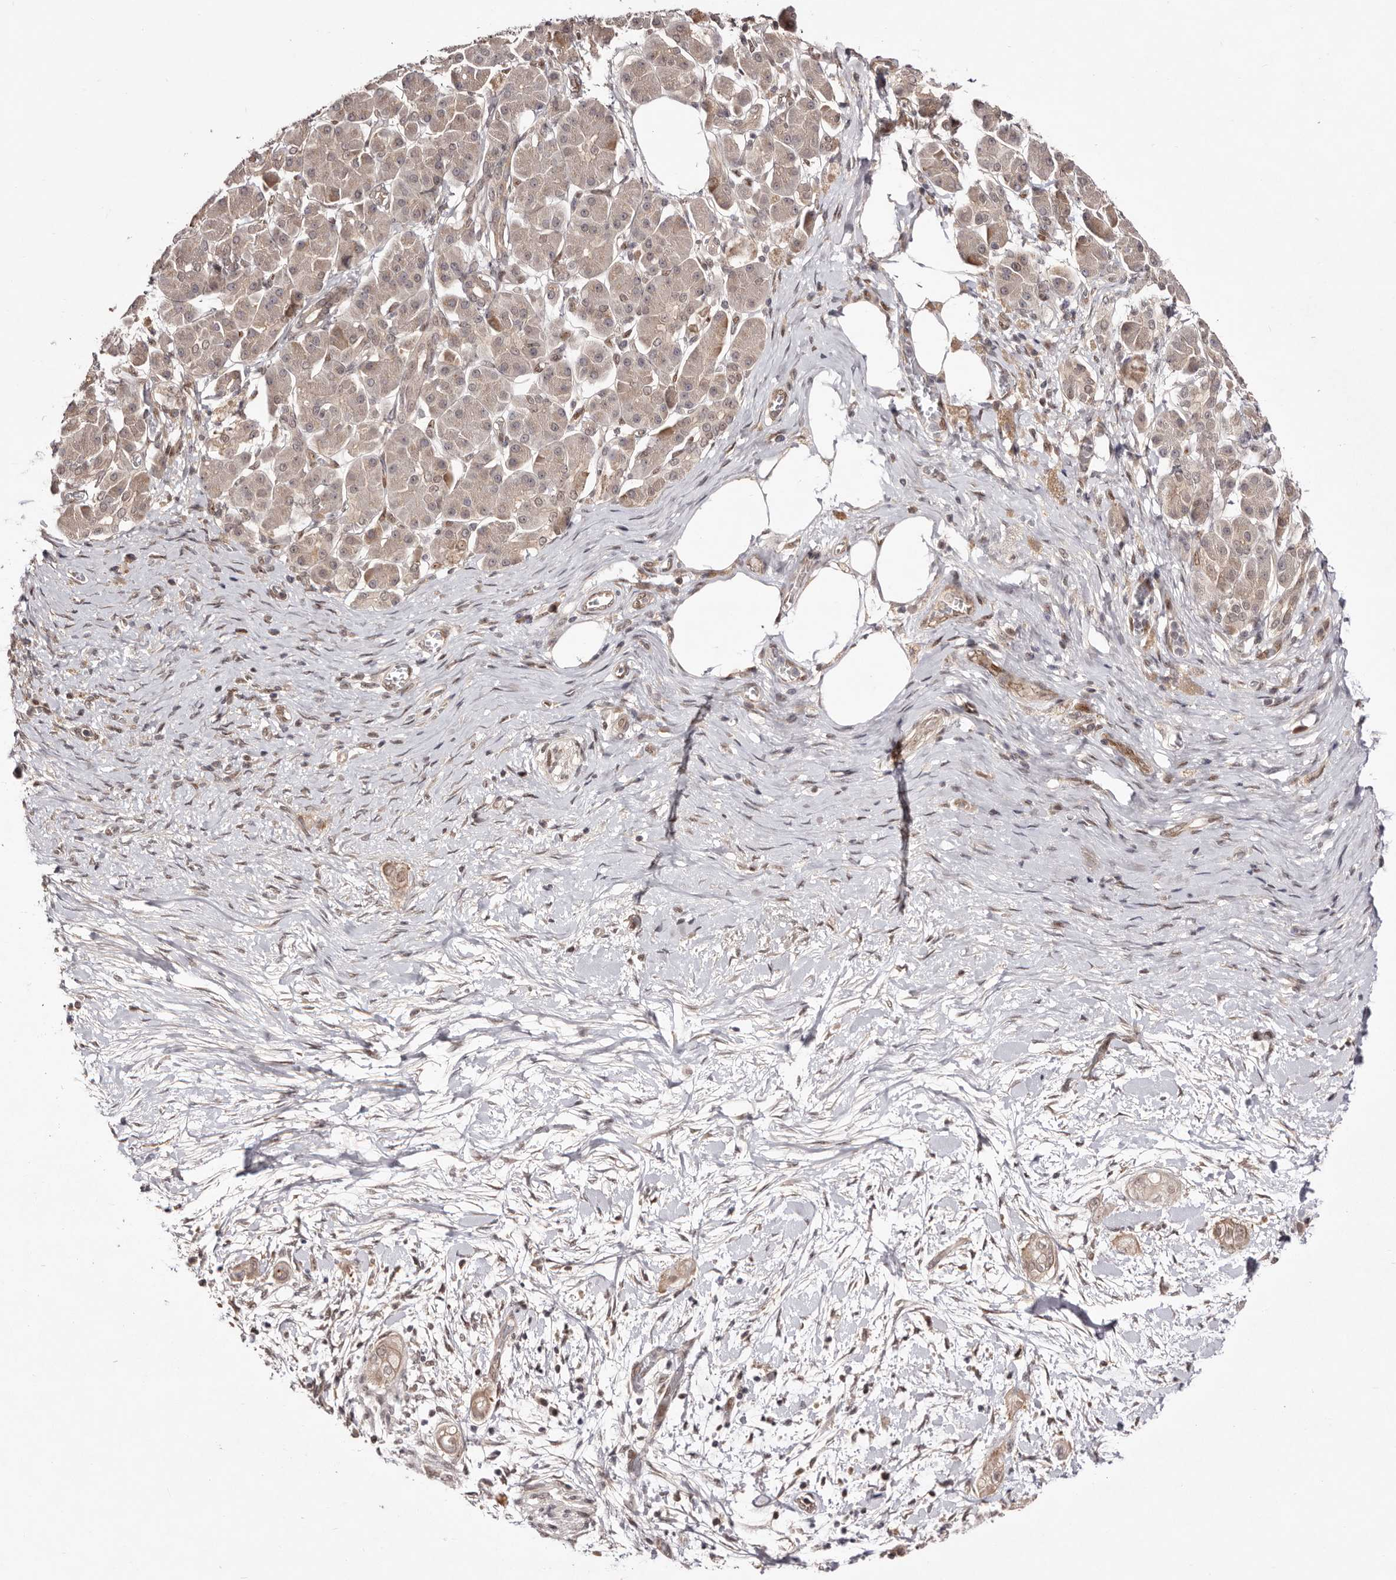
{"staining": {"intensity": "weak", "quantity": ">75%", "location": "cytoplasmic/membranous"}, "tissue": "pancreatic cancer", "cell_type": "Tumor cells", "image_type": "cancer", "snomed": [{"axis": "morphology", "description": "Adenocarcinoma, NOS"}, {"axis": "topography", "description": "Pancreas"}], "caption": "The image reveals a brown stain indicating the presence of a protein in the cytoplasmic/membranous of tumor cells in pancreatic adenocarcinoma. Immunohistochemistry (ihc) stains the protein of interest in brown and the nuclei are stained blue.", "gene": "EGR3", "patient": {"sex": "male", "age": 58}}